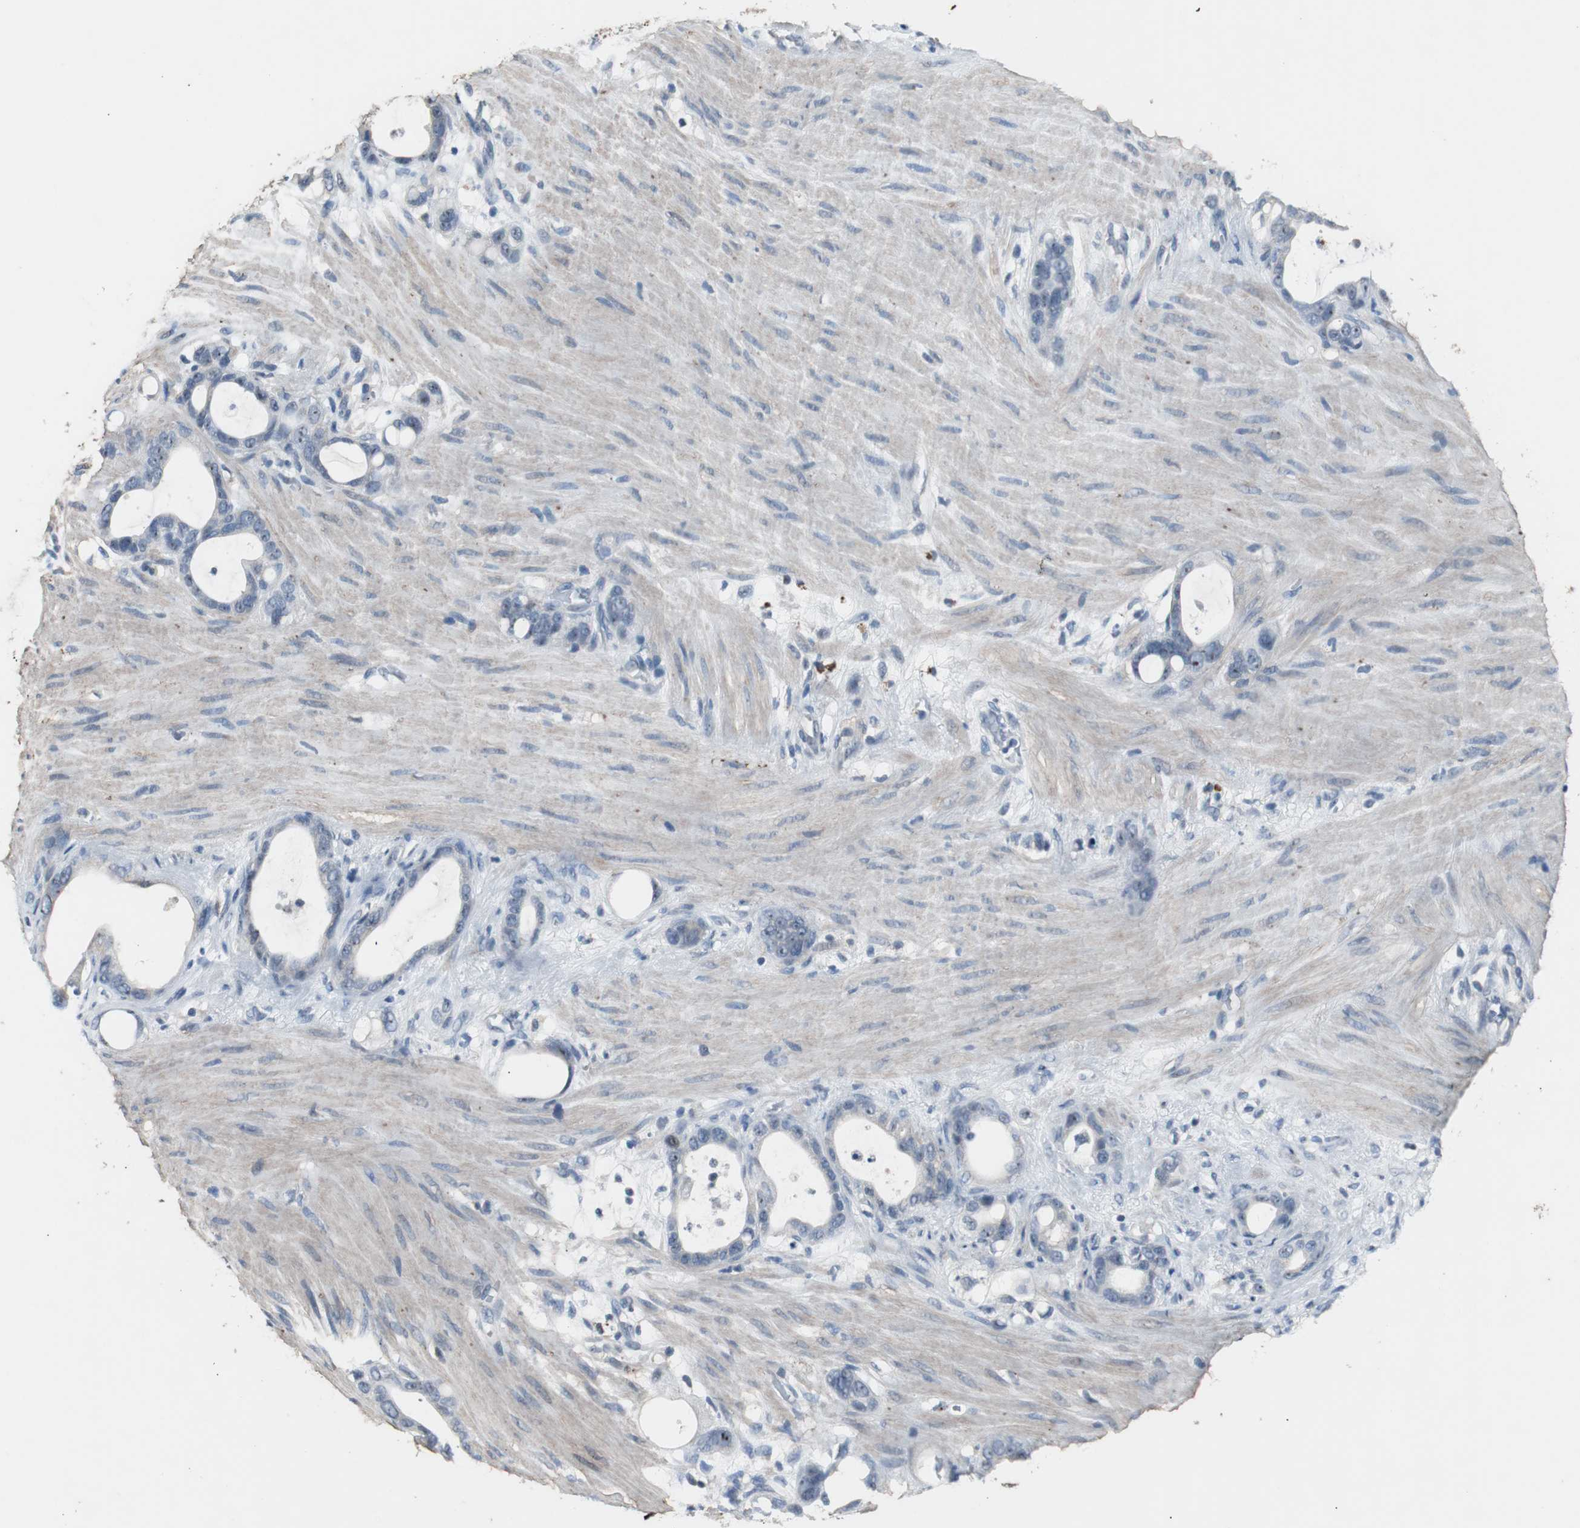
{"staining": {"intensity": "negative", "quantity": "none", "location": "none"}, "tissue": "stomach cancer", "cell_type": "Tumor cells", "image_type": "cancer", "snomed": [{"axis": "morphology", "description": "Adenocarcinoma, NOS"}, {"axis": "topography", "description": "Stomach"}], "caption": "This is an immunohistochemistry (IHC) micrograph of stomach cancer (adenocarcinoma). There is no staining in tumor cells.", "gene": "PCYT1B", "patient": {"sex": "female", "age": 75}}